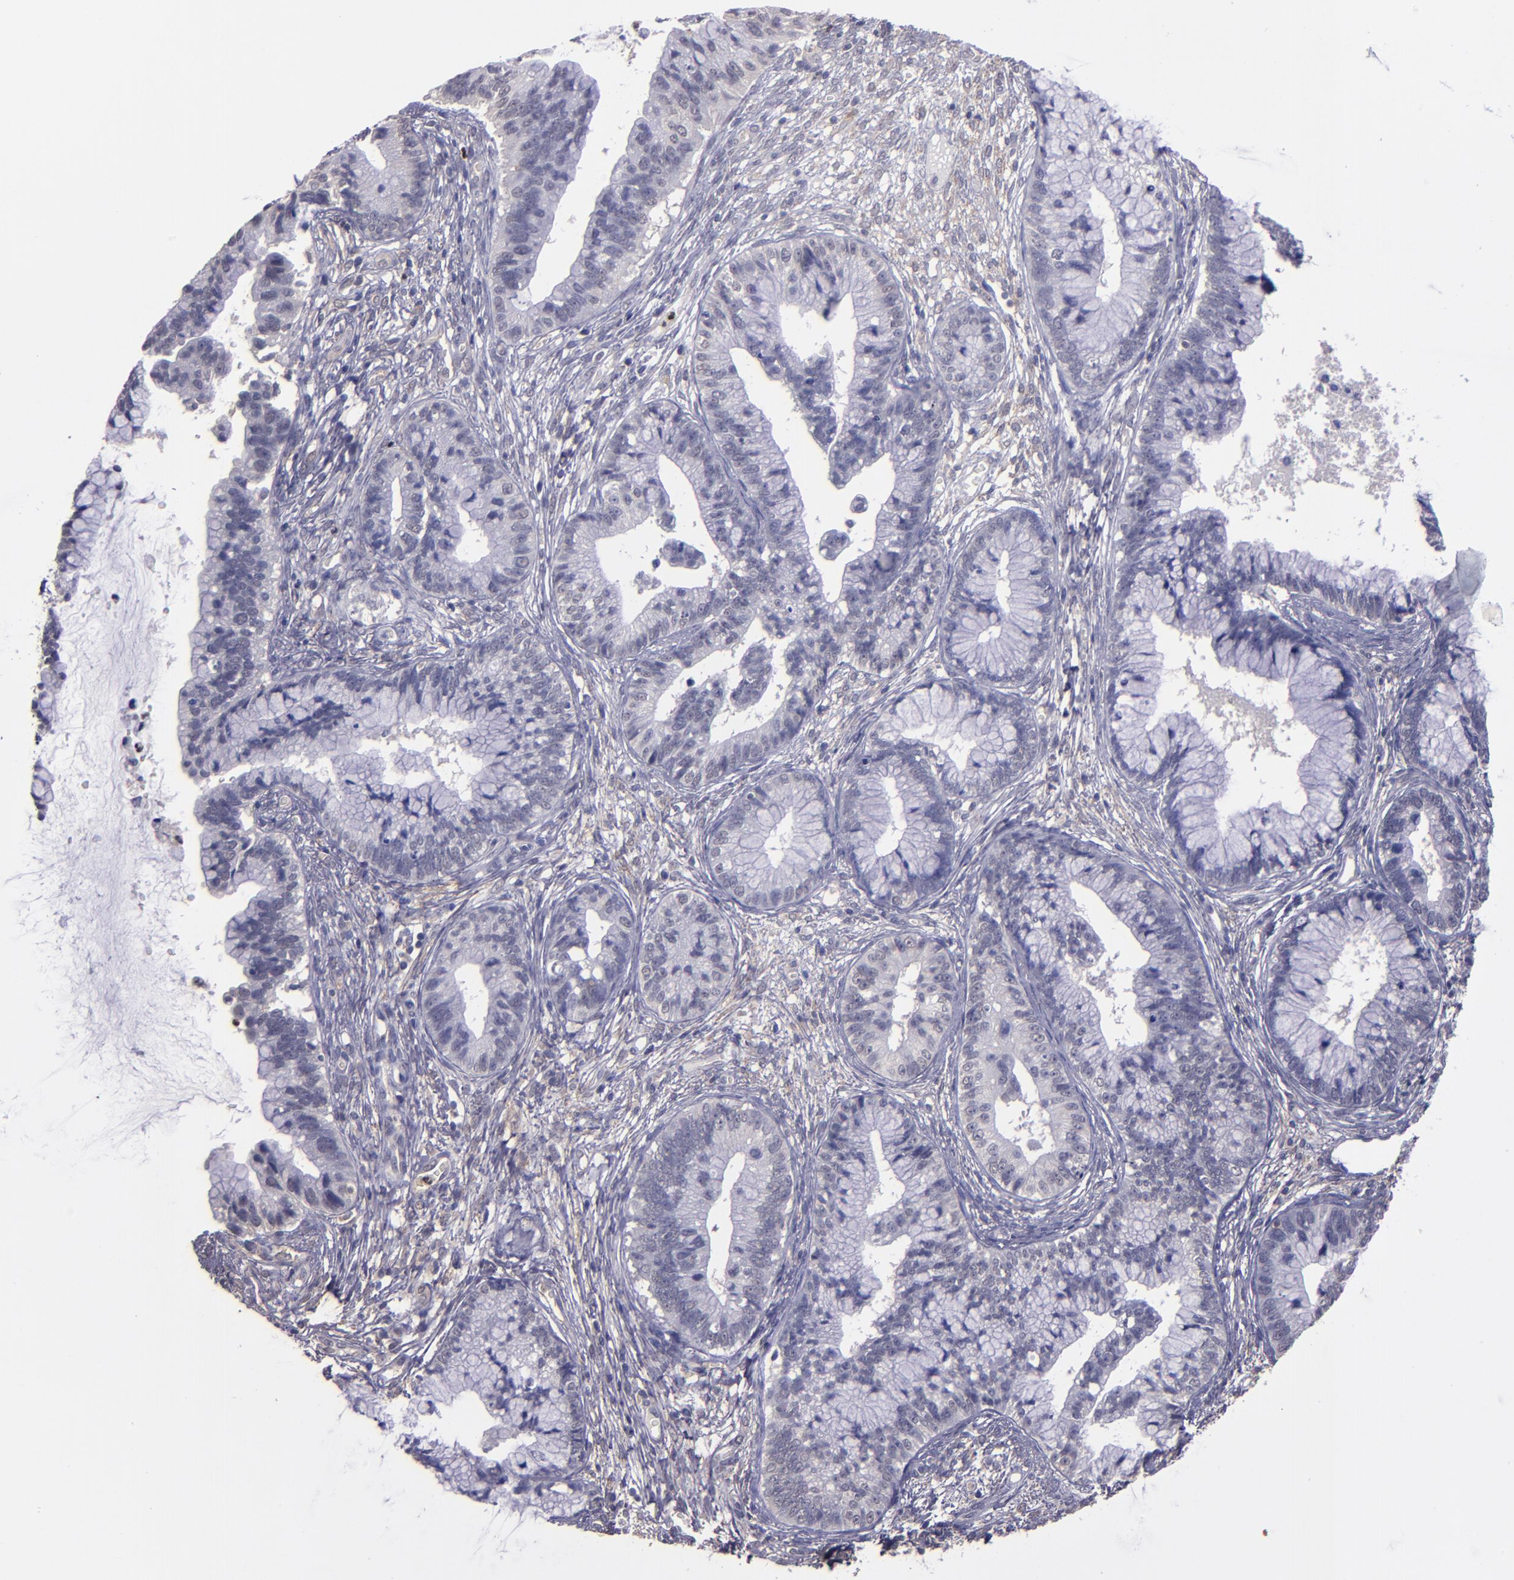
{"staining": {"intensity": "negative", "quantity": "none", "location": "none"}, "tissue": "cervical cancer", "cell_type": "Tumor cells", "image_type": "cancer", "snomed": [{"axis": "morphology", "description": "Adenocarcinoma, NOS"}, {"axis": "topography", "description": "Cervix"}], "caption": "Immunohistochemistry (IHC) histopathology image of human cervical adenocarcinoma stained for a protein (brown), which reveals no expression in tumor cells.", "gene": "CEBPE", "patient": {"sex": "female", "age": 44}}